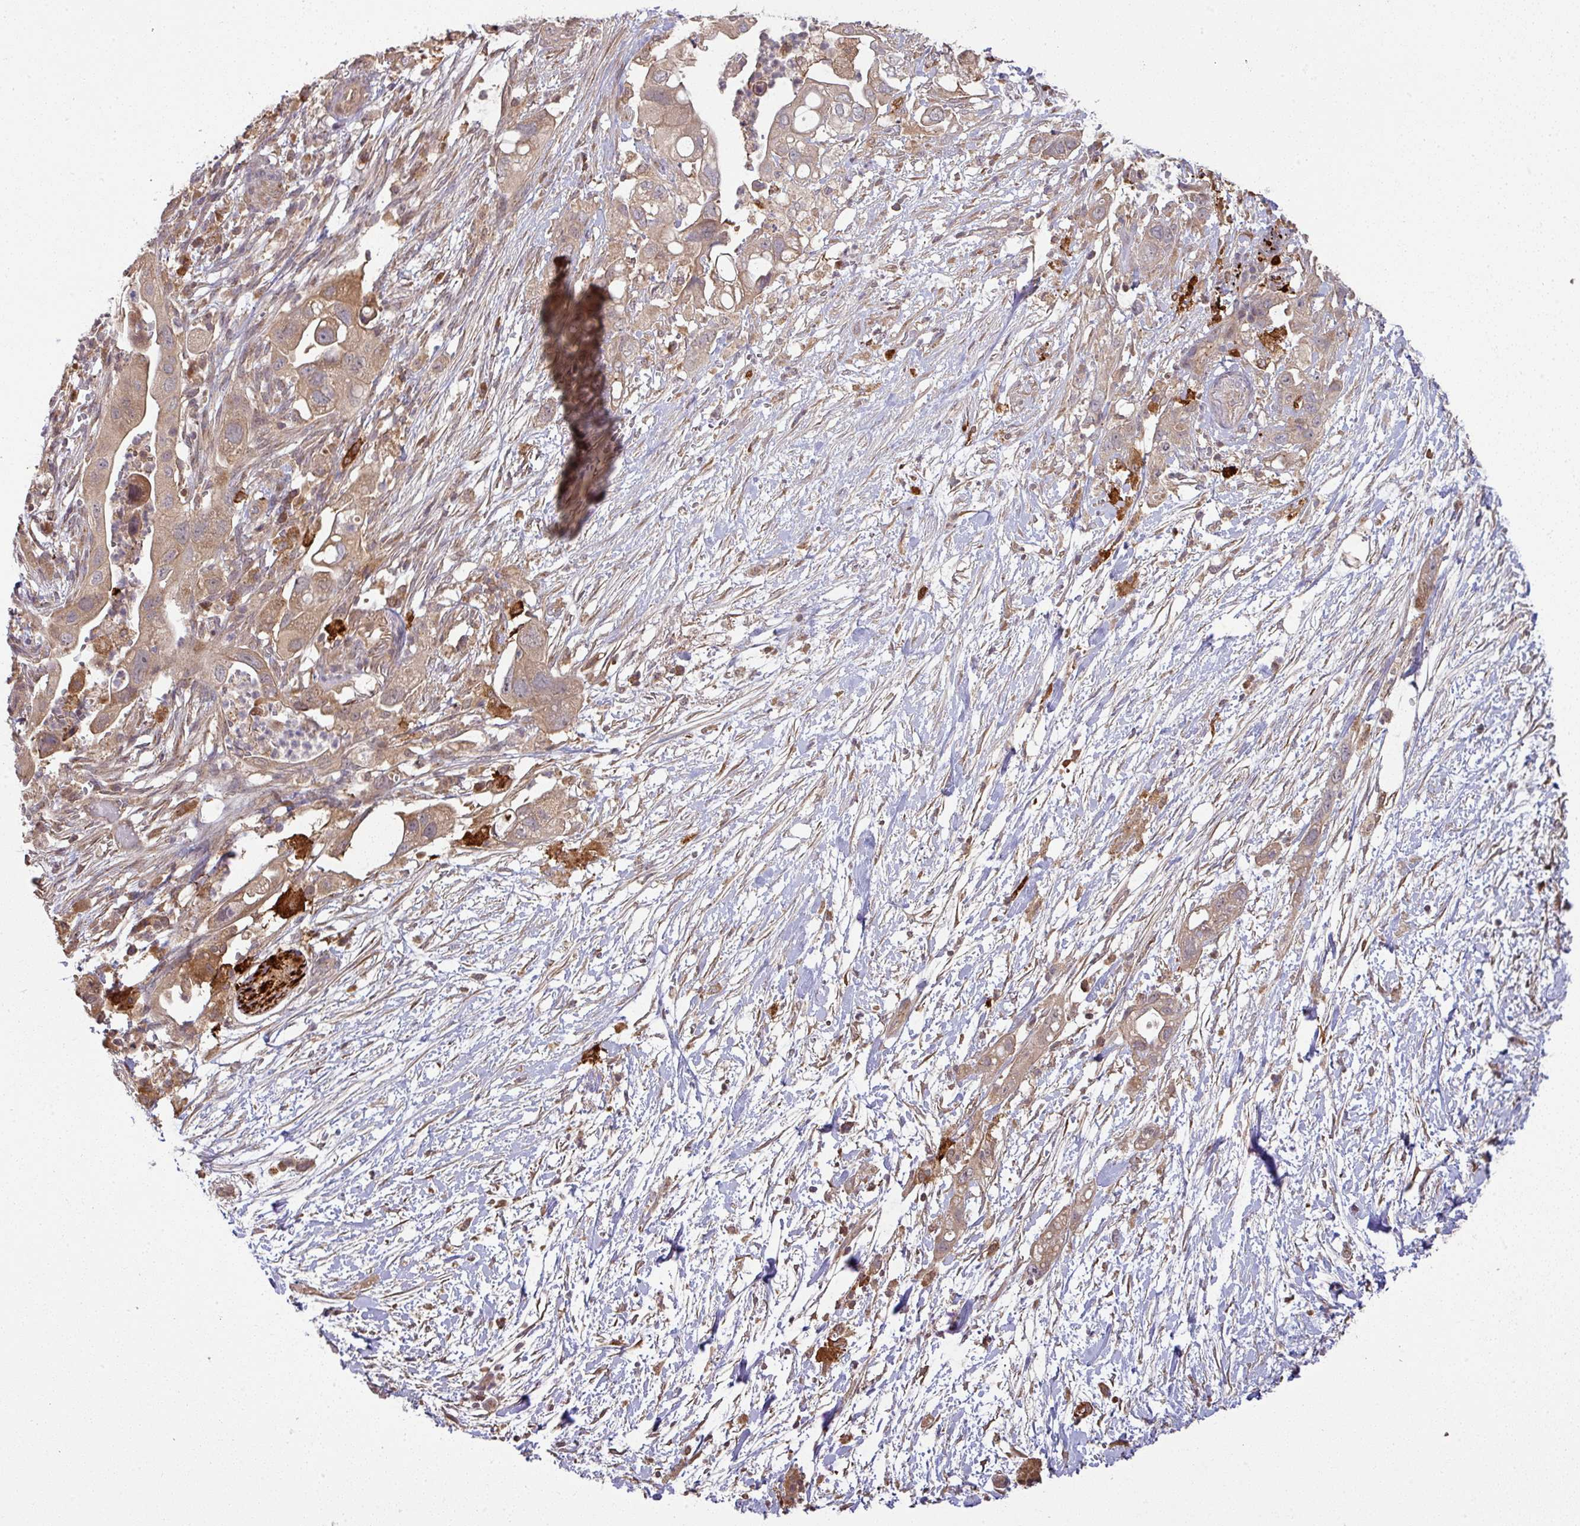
{"staining": {"intensity": "weak", "quantity": ">75%", "location": "cytoplasmic/membranous"}, "tissue": "pancreatic cancer", "cell_type": "Tumor cells", "image_type": "cancer", "snomed": [{"axis": "morphology", "description": "Adenocarcinoma, NOS"}, {"axis": "topography", "description": "Pancreas"}], "caption": "Tumor cells demonstrate low levels of weak cytoplasmic/membranous positivity in approximately >75% of cells in pancreatic adenocarcinoma.", "gene": "CCDC121", "patient": {"sex": "female", "age": 72}}